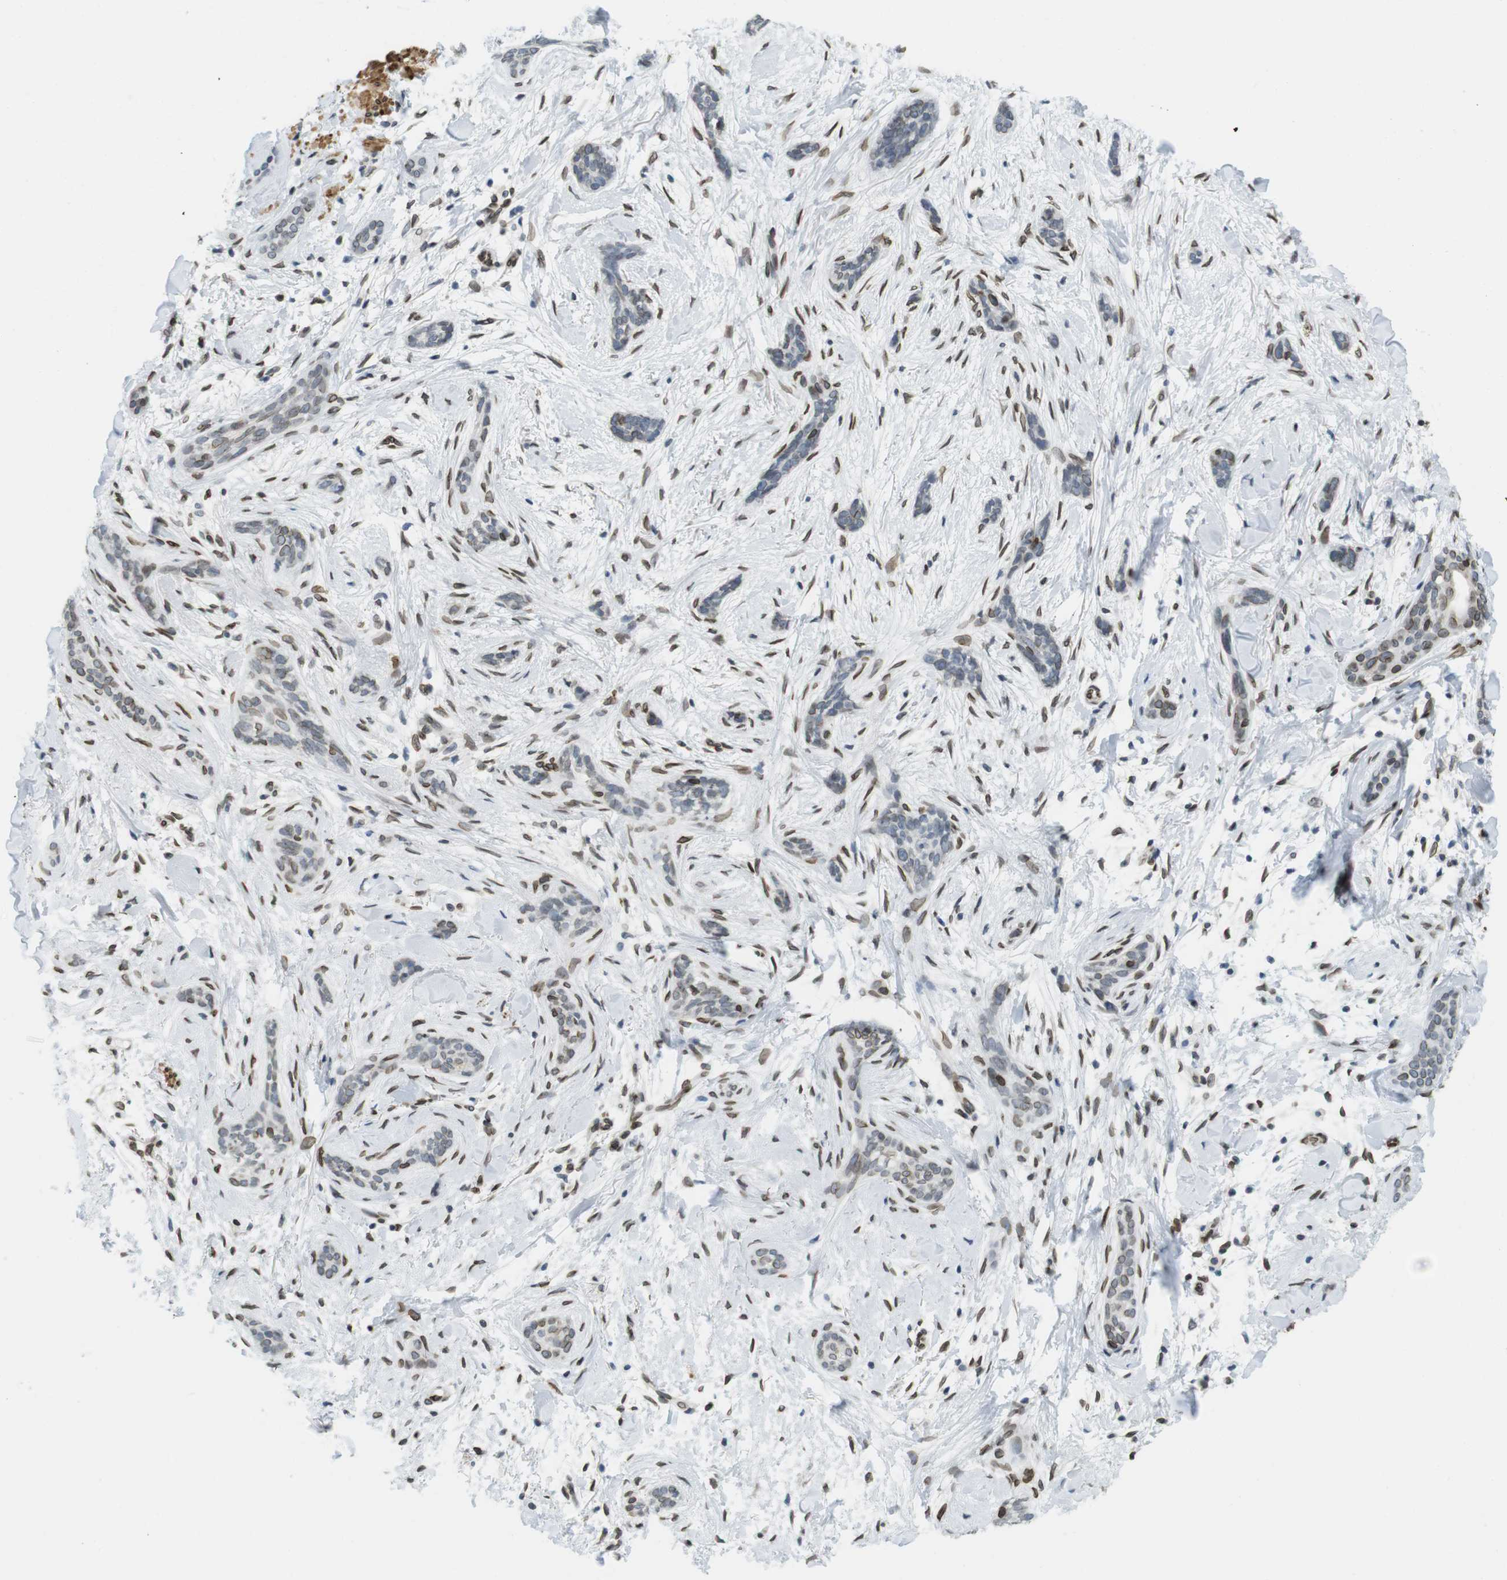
{"staining": {"intensity": "moderate", "quantity": "<25%", "location": "cytoplasmic/membranous,nuclear"}, "tissue": "skin cancer", "cell_type": "Tumor cells", "image_type": "cancer", "snomed": [{"axis": "morphology", "description": "Basal cell carcinoma"}, {"axis": "morphology", "description": "Adnexal tumor, benign"}, {"axis": "topography", "description": "Skin"}], "caption": "An IHC histopathology image of neoplastic tissue is shown. Protein staining in brown labels moderate cytoplasmic/membranous and nuclear positivity in skin cancer within tumor cells.", "gene": "ARL6IP6", "patient": {"sex": "female", "age": 42}}